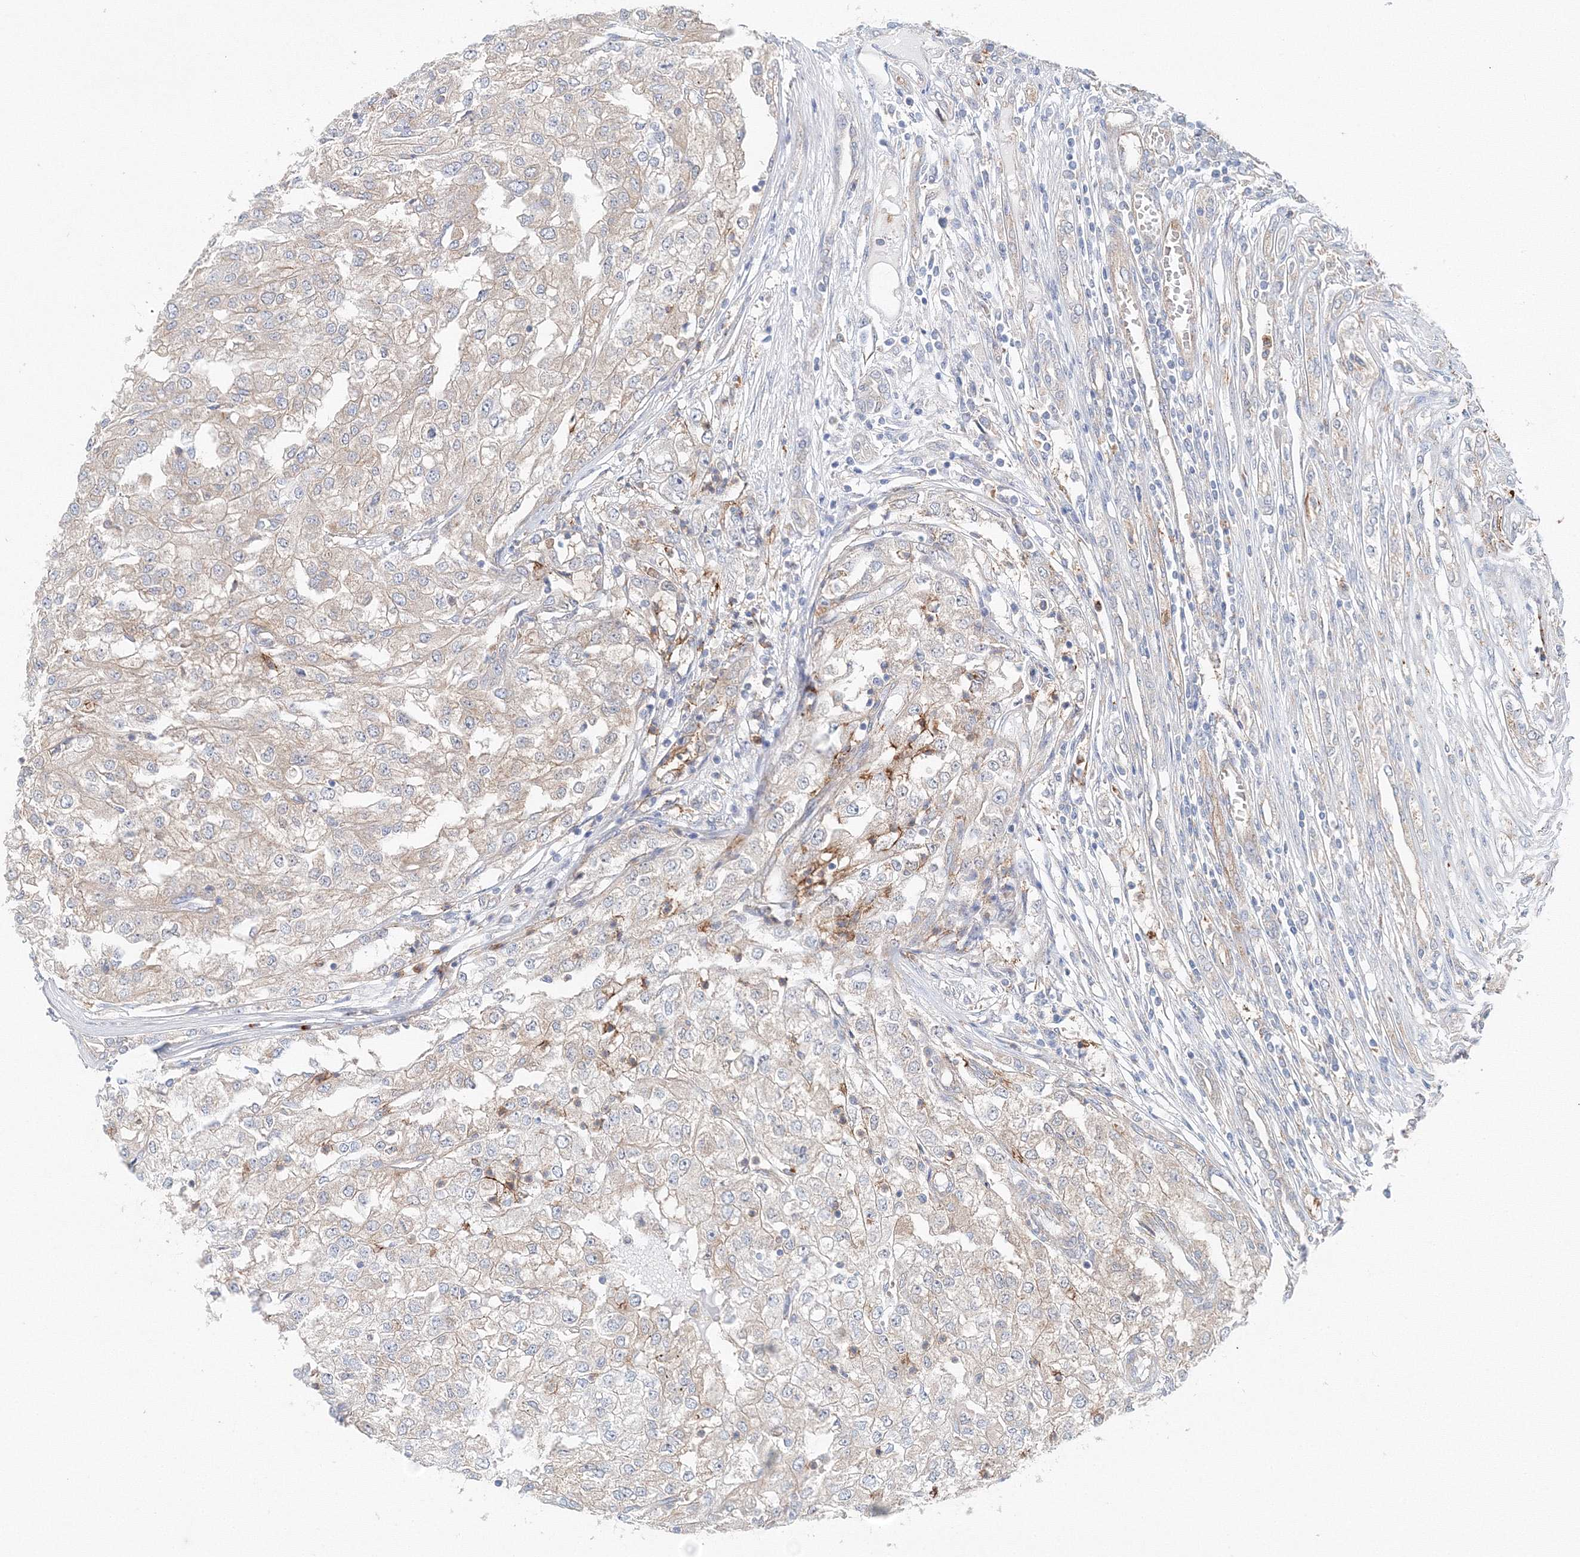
{"staining": {"intensity": "negative", "quantity": "none", "location": "none"}, "tissue": "renal cancer", "cell_type": "Tumor cells", "image_type": "cancer", "snomed": [{"axis": "morphology", "description": "Adenocarcinoma, NOS"}, {"axis": "topography", "description": "Kidney"}], "caption": "This is an IHC micrograph of renal cancer (adenocarcinoma). There is no expression in tumor cells.", "gene": "TPRKB", "patient": {"sex": "female", "age": 54}}